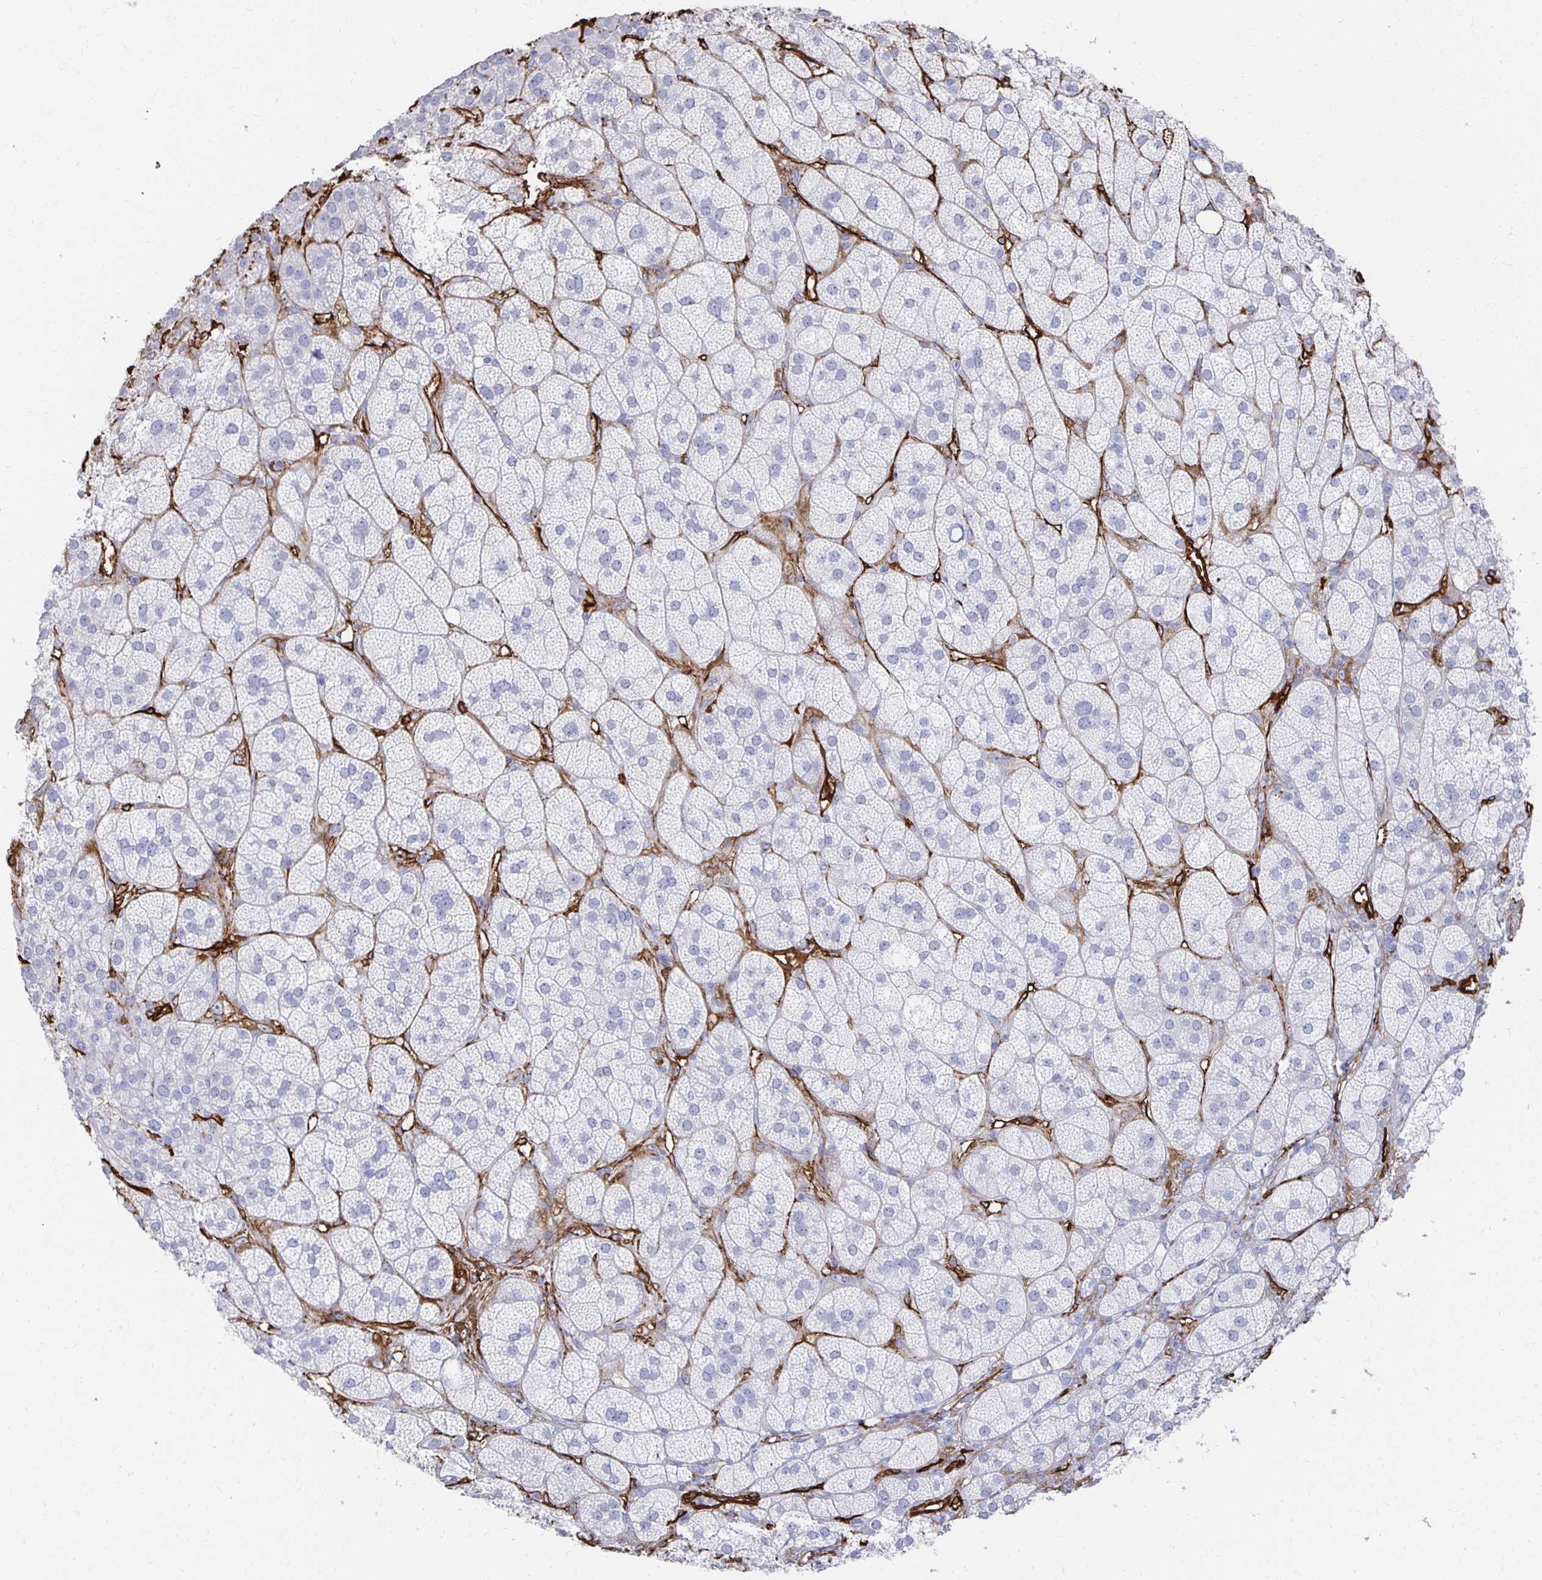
{"staining": {"intensity": "negative", "quantity": "none", "location": "none"}, "tissue": "adrenal gland", "cell_type": "Glandular cells", "image_type": "normal", "snomed": [{"axis": "morphology", "description": "Normal tissue, NOS"}, {"axis": "topography", "description": "Adrenal gland"}], "caption": "A histopathology image of human adrenal gland is negative for staining in glandular cells. (Immunohistochemistry (ihc), brightfield microscopy, high magnification).", "gene": "VIPR2", "patient": {"sex": "female", "age": 60}}